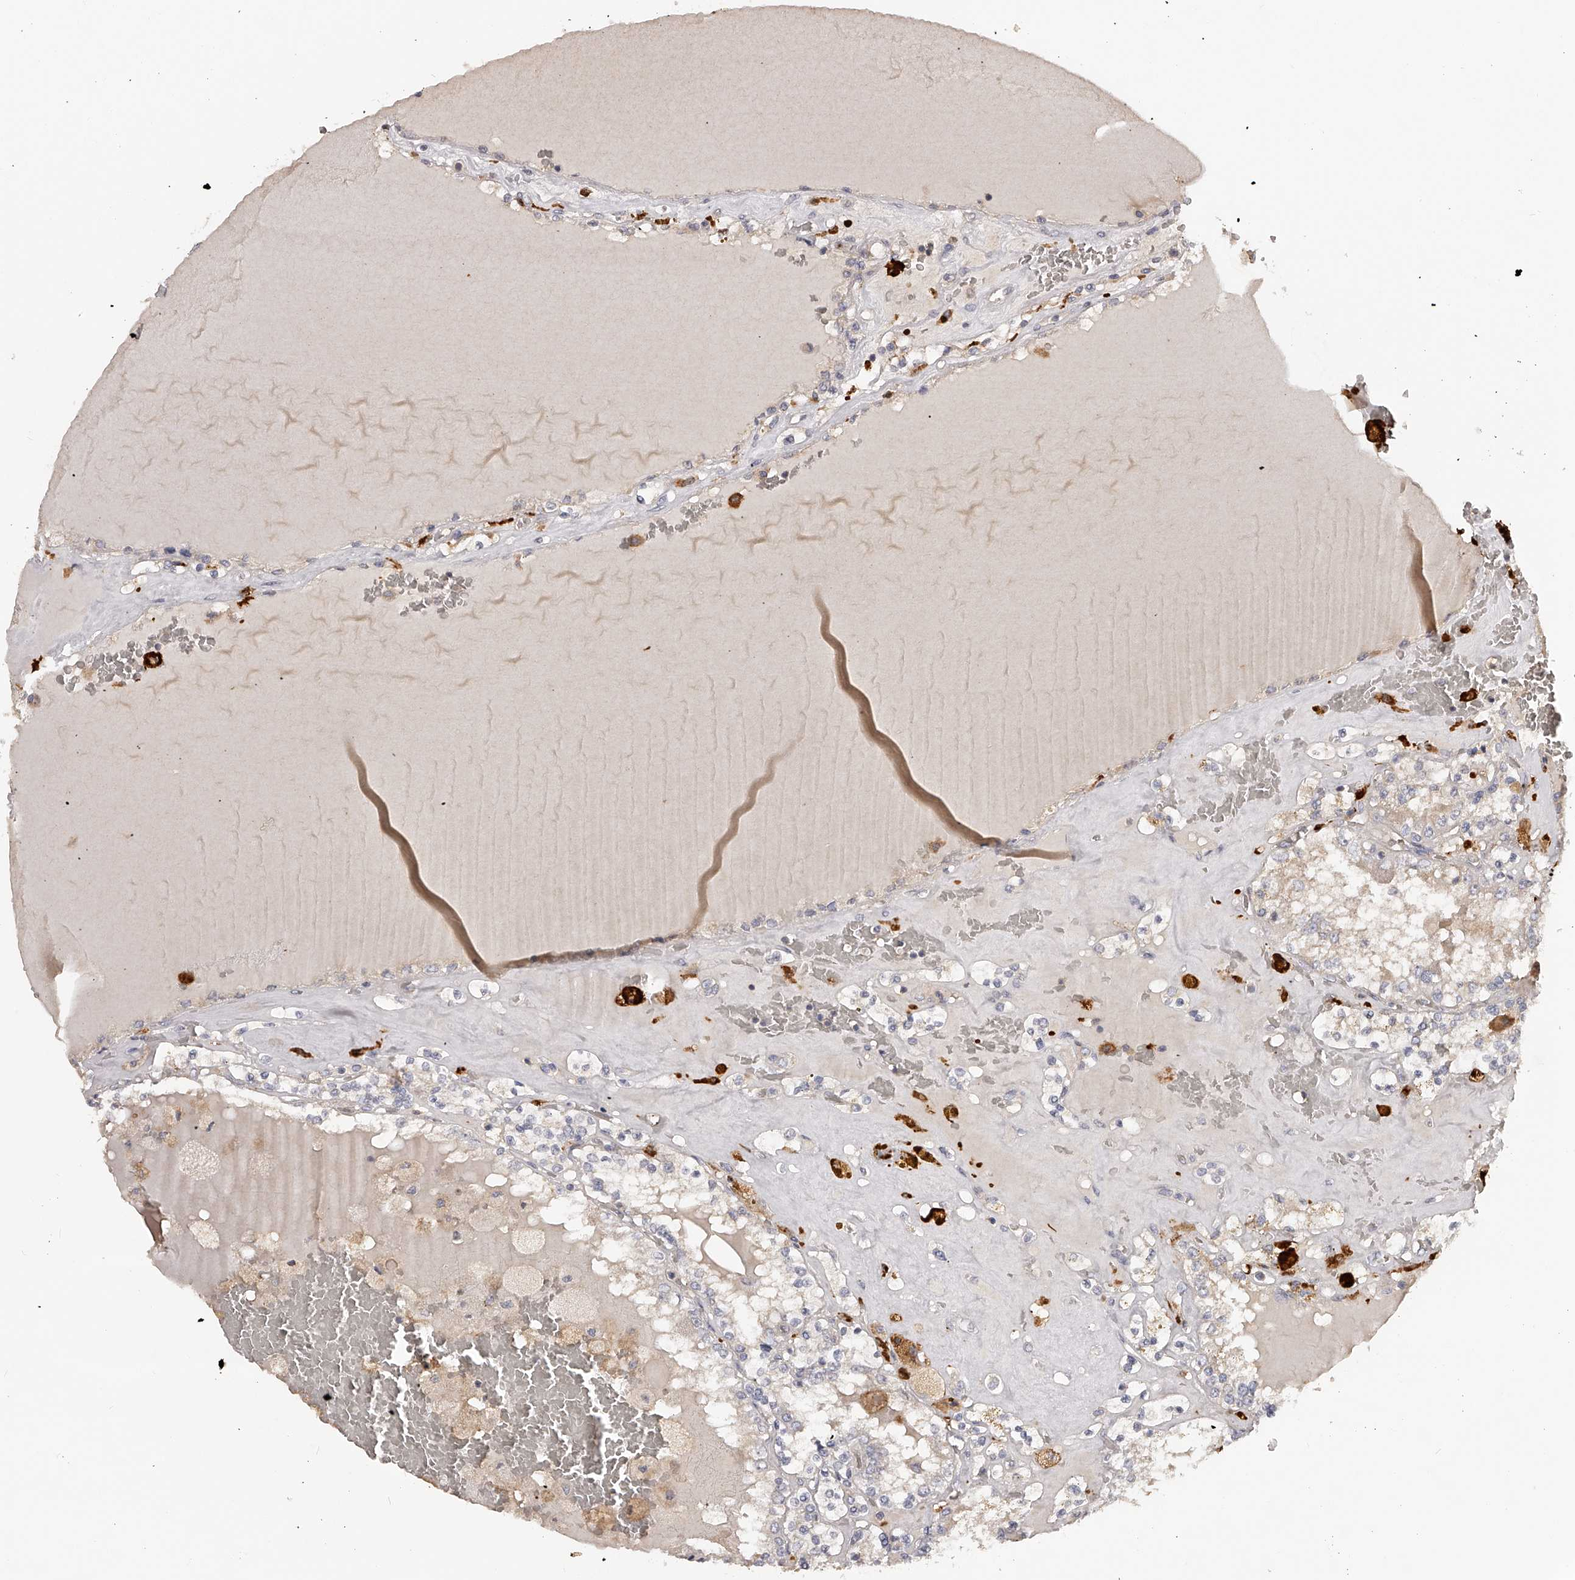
{"staining": {"intensity": "negative", "quantity": "none", "location": "none"}, "tissue": "renal cancer", "cell_type": "Tumor cells", "image_type": "cancer", "snomed": [{"axis": "morphology", "description": "Adenocarcinoma, NOS"}, {"axis": "topography", "description": "Kidney"}], "caption": "This is an IHC image of human renal cancer (adenocarcinoma). There is no positivity in tumor cells.", "gene": "TNN", "patient": {"sex": "female", "age": 56}}